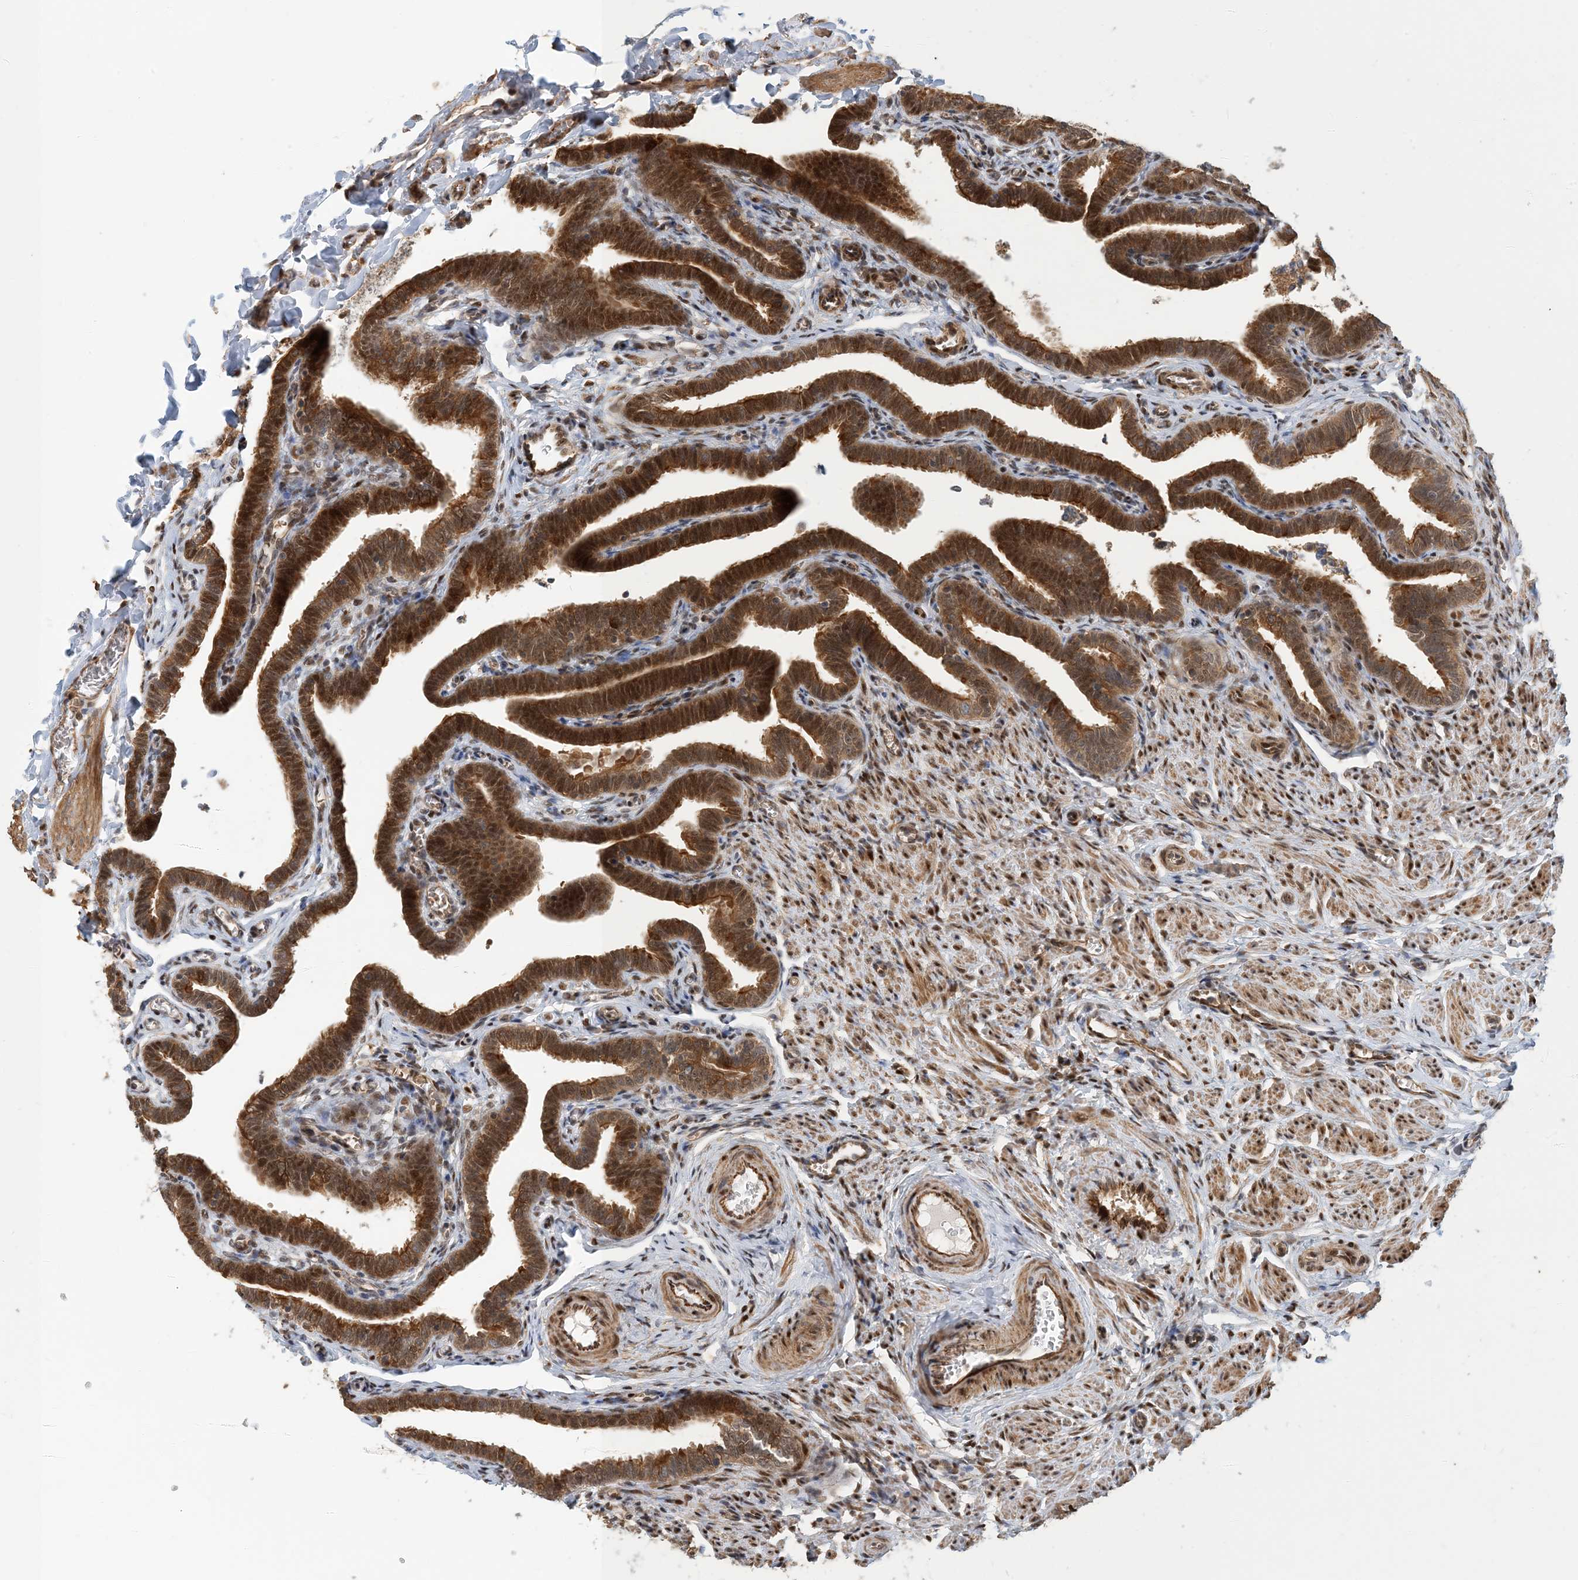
{"staining": {"intensity": "strong", "quantity": "25%-75%", "location": "cytoplasmic/membranous,nuclear"}, "tissue": "fallopian tube", "cell_type": "Glandular cells", "image_type": "normal", "snomed": [{"axis": "morphology", "description": "Normal tissue, NOS"}, {"axis": "topography", "description": "Fallopian tube"}], "caption": "About 25%-75% of glandular cells in unremarkable human fallopian tube exhibit strong cytoplasmic/membranous,nuclear protein positivity as visualized by brown immunohistochemical staining.", "gene": "MAPKBP1", "patient": {"sex": "female", "age": 36}}